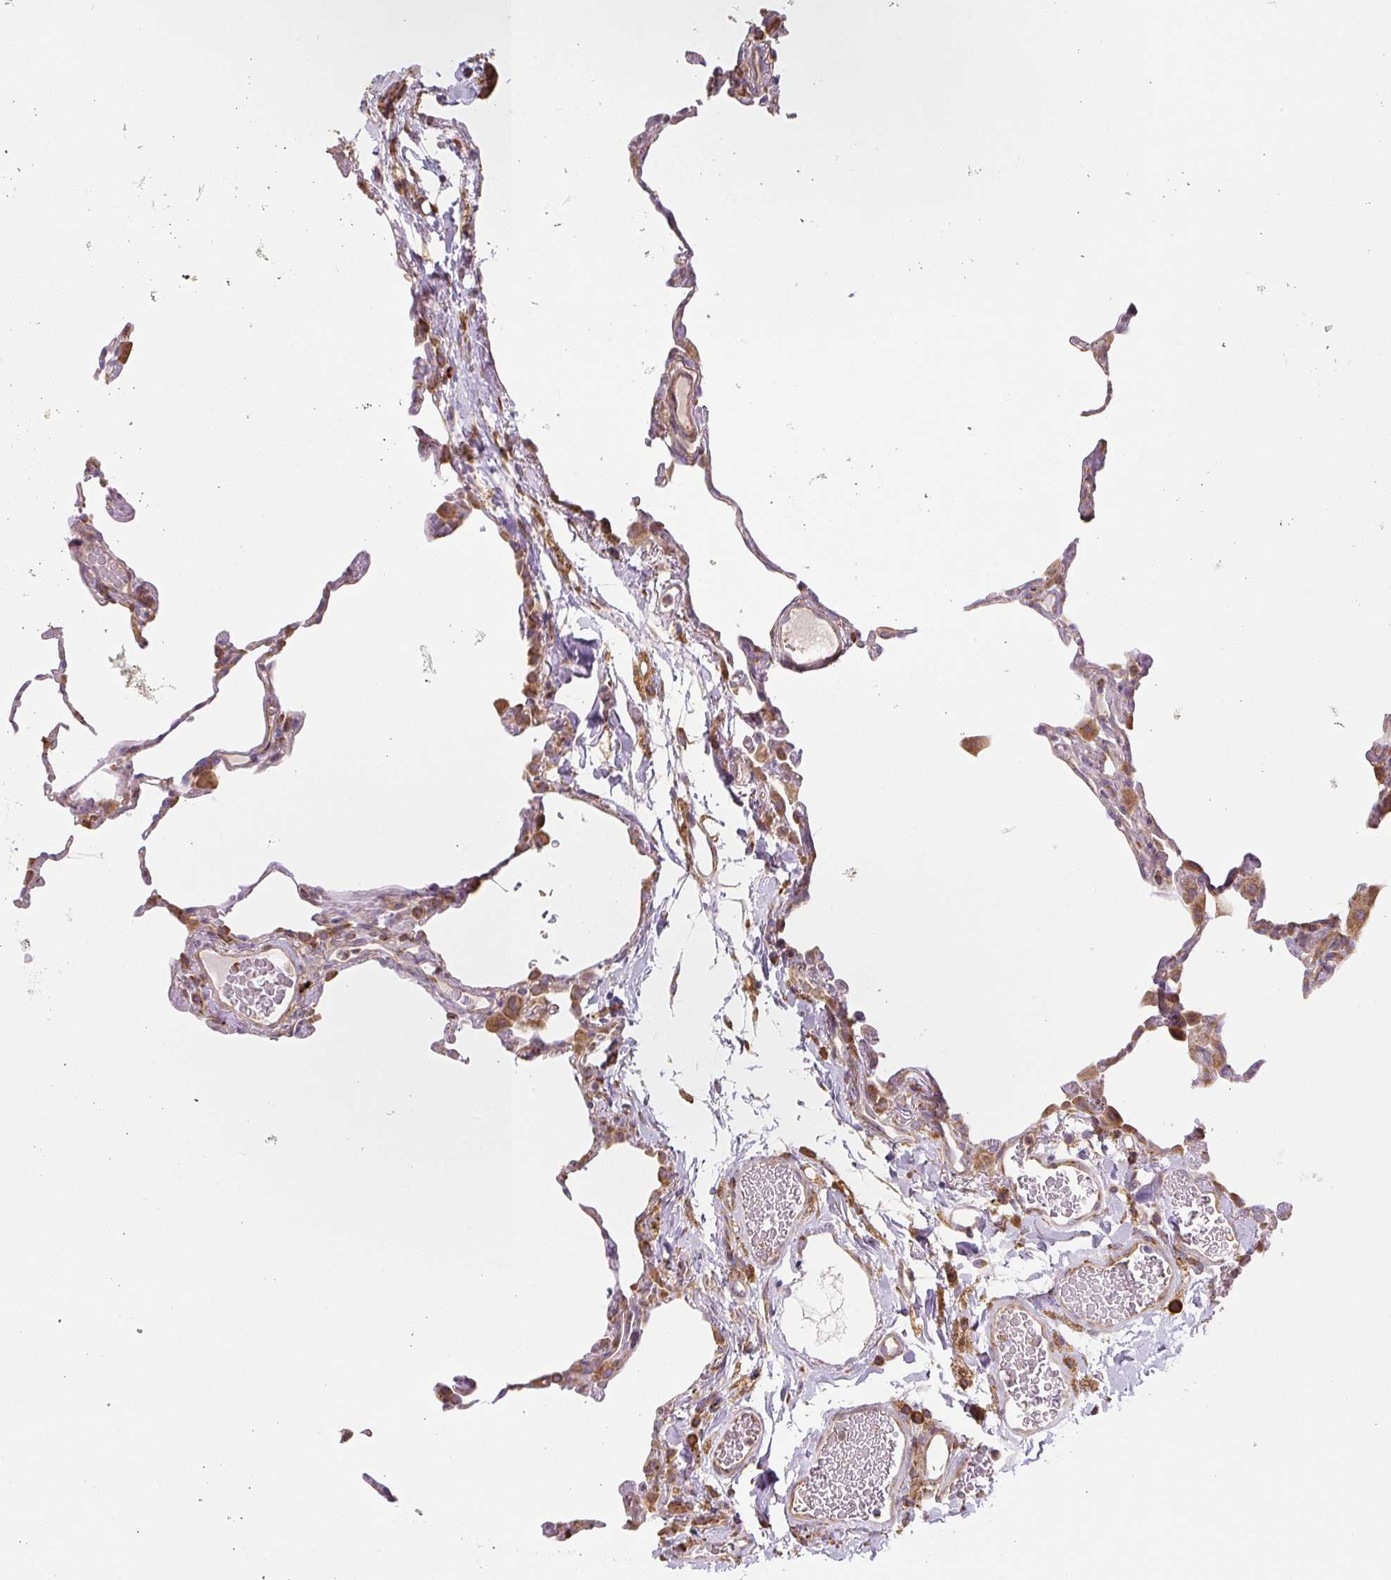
{"staining": {"intensity": "moderate", "quantity": "25%-75%", "location": "cytoplasmic/membranous"}, "tissue": "lung", "cell_type": "Alveolar cells", "image_type": "normal", "snomed": [{"axis": "morphology", "description": "Normal tissue, NOS"}, {"axis": "topography", "description": "Lung"}], "caption": "Lung stained for a protein demonstrates moderate cytoplasmic/membranous positivity in alveolar cells.", "gene": "RASA1", "patient": {"sex": "female", "age": 57}}